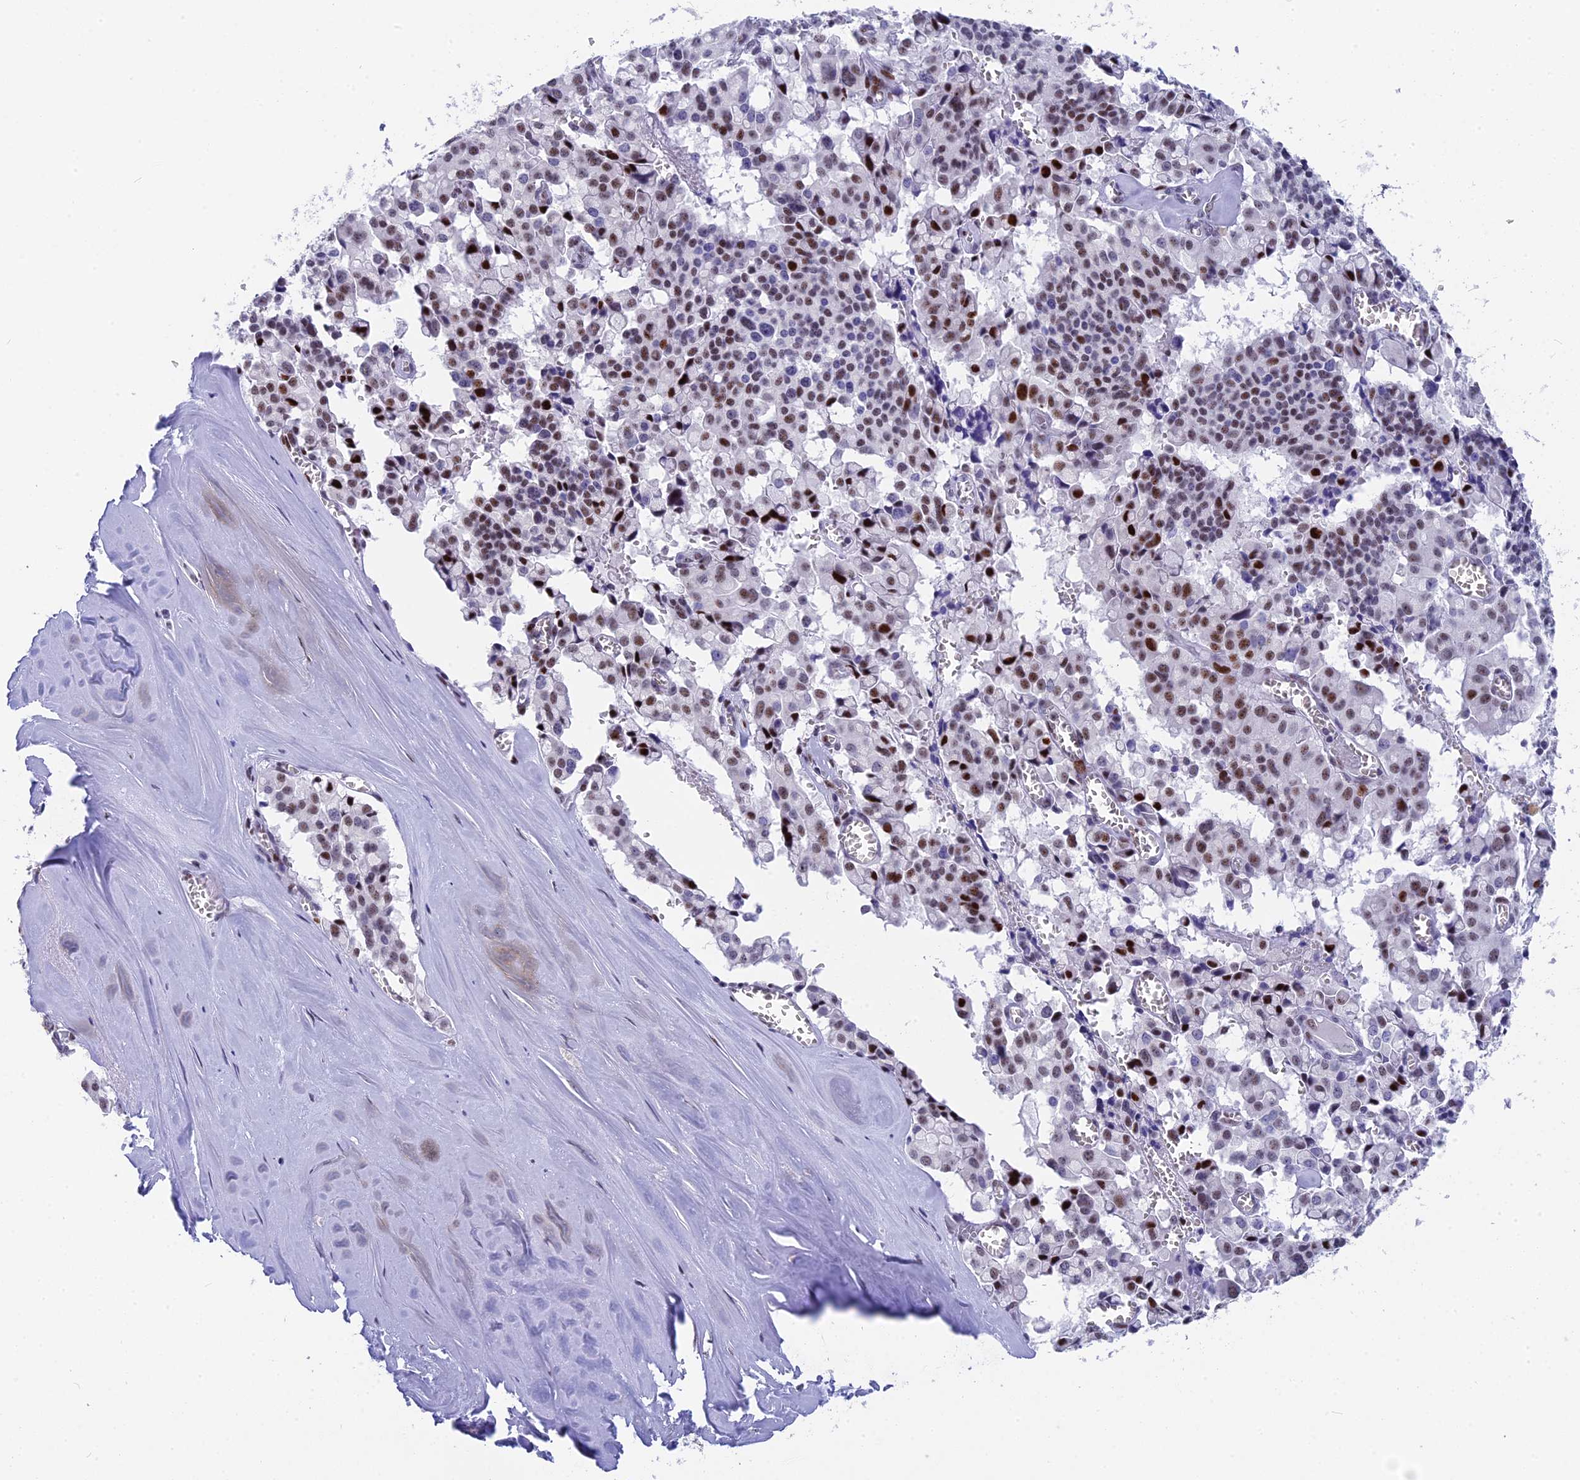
{"staining": {"intensity": "strong", "quantity": "25%-75%", "location": "nuclear"}, "tissue": "pancreatic cancer", "cell_type": "Tumor cells", "image_type": "cancer", "snomed": [{"axis": "morphology", "description": "Adenocarcinoma, NOS"}, {"axis": "topography", "description": "Pancreas"}], "caption": "An image of human pancreatic adenocarcinoma stained for a protein exhibits strong nuclear brown staining in tumor cells. Immunohistochemistry stains the protein in brown and the nuclei are stained blue.", "gene": "NSA2", "patient": {"sex": "male", "age": 65}}